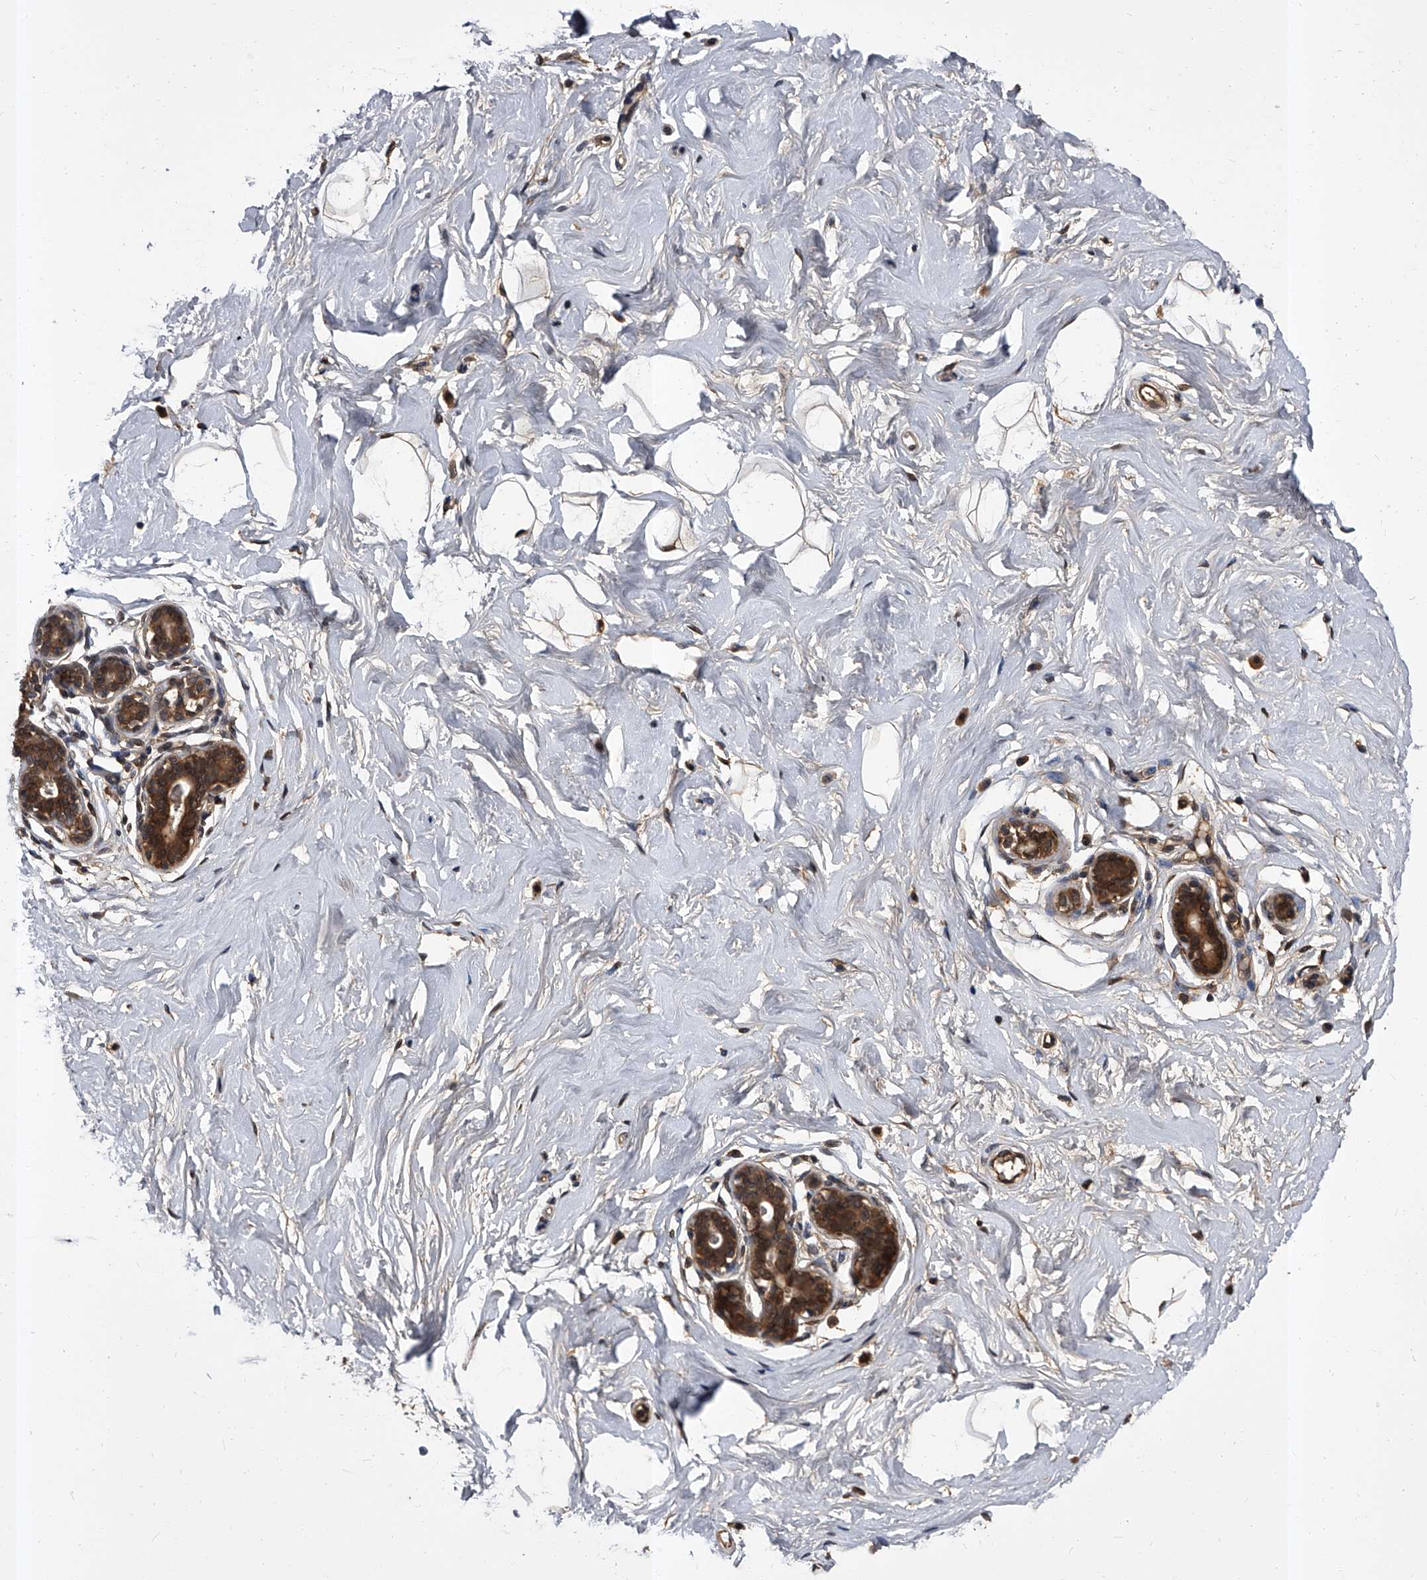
{"staining": {"intensity": "negative", "quantity": "none", "location": "none"}, "tissue": "breast", "cell_type": "Adipocytes", "image_type": "normal", "snomed": [{"axis": "morphology", "description": "Normal tissue, NOS"}, {"axis": "morphology", "description": "Adenoma, NOS"}, {"axis": "topography", "description": "Breast"}], "caption": "Human breast stained for a protein using immunohistochemistry displays no staining in adipocytes.", "gene": "SLC18B1", "patient": {"sex": "female", "age": 23}}